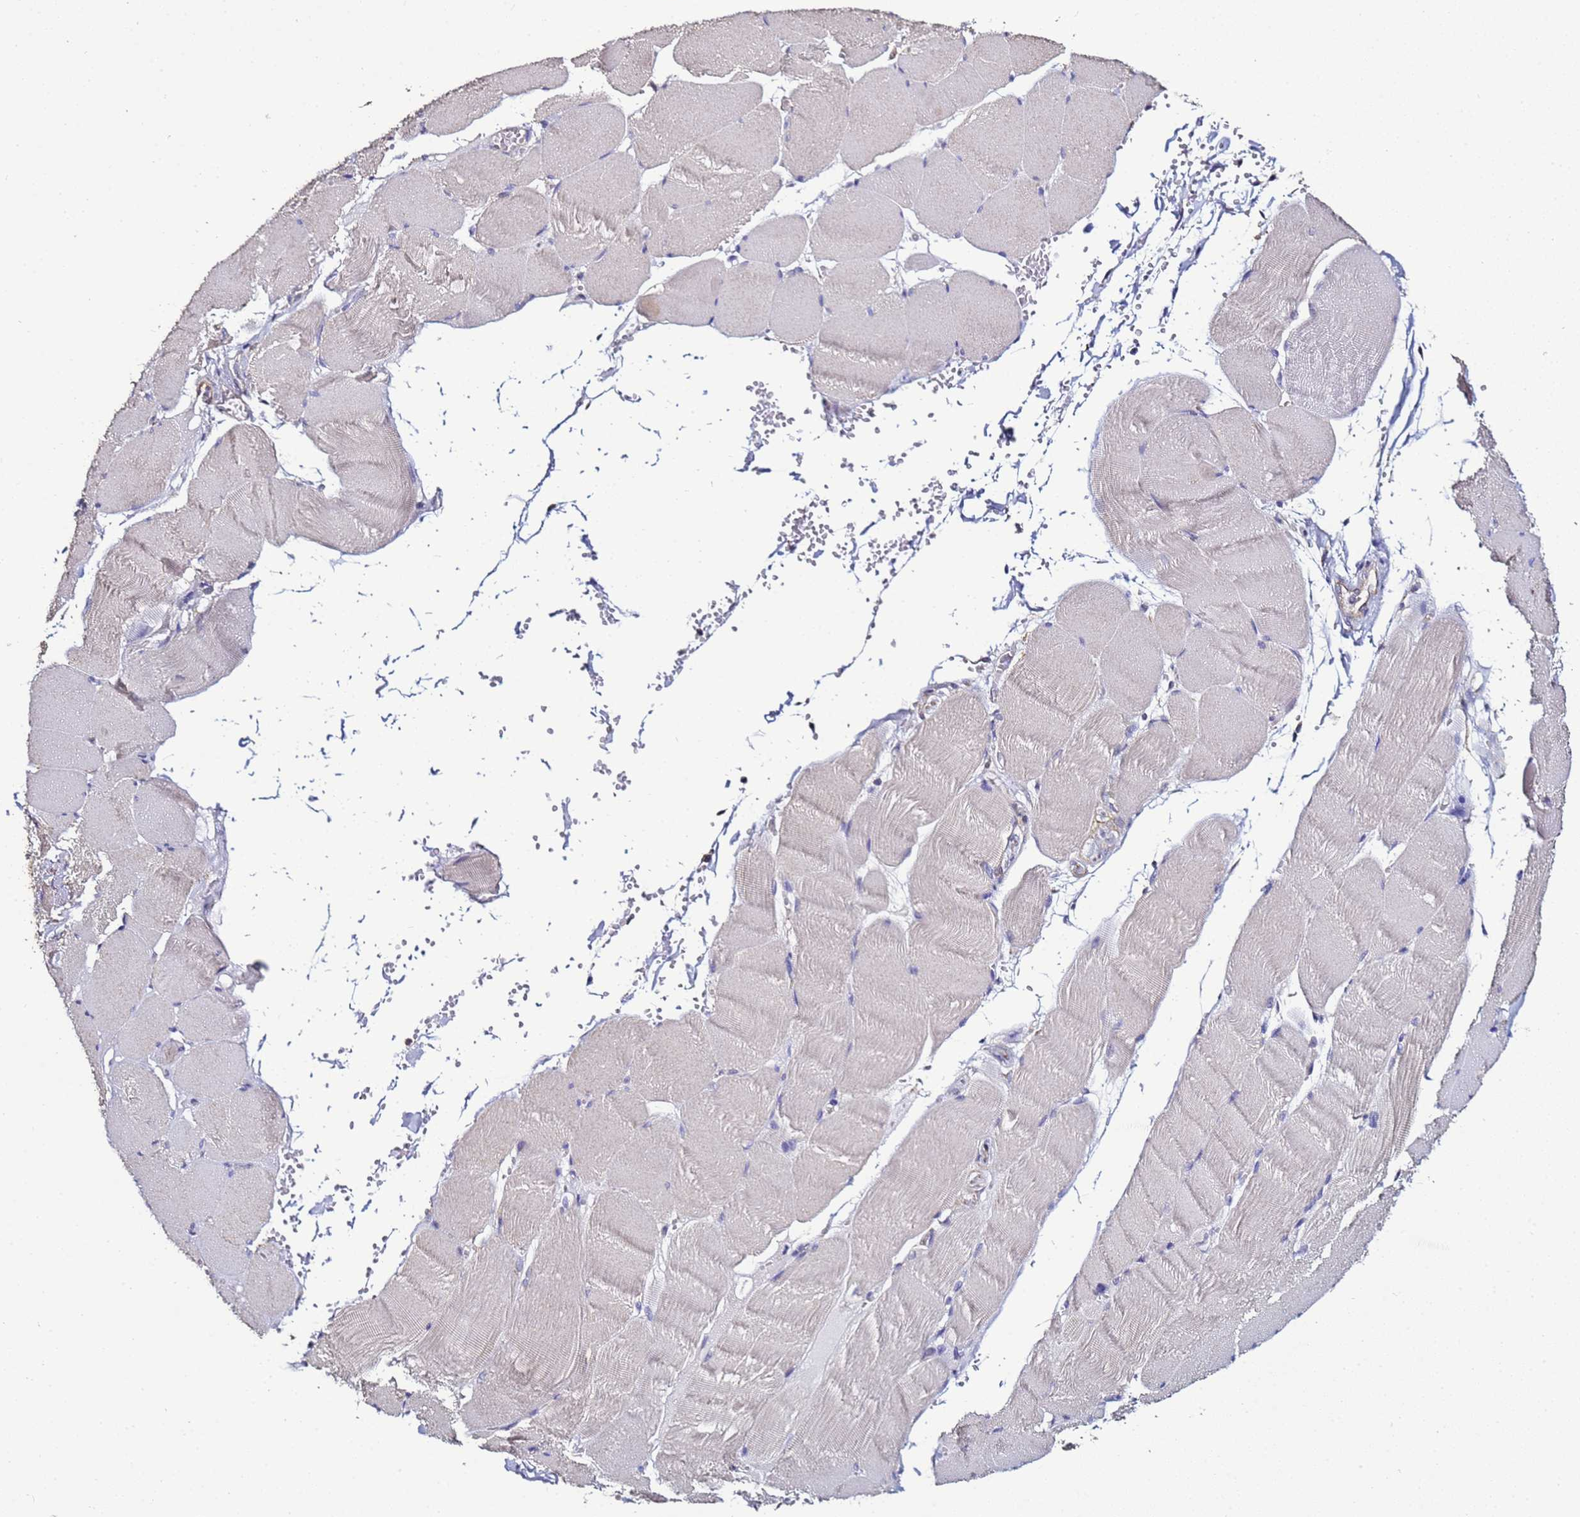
{"staining": {"intensity": "negative", "quantity": "none", "location": "none"}, "tissue": "adipose tissue", "cell_type": "Adipocytes", "image_type": "normal", "snomed": [{"axis": "morphology", "description": "Normal tissue, NOS"}, {"axis": "topography", "description": "Skeletal muscle"}, {"axis": "topography", "description": "Peripheral nerve tissue"}], "caption": "Micrograph shows no significant protein staining in adipocytes of benign adipose tissue. (Stains: DAB IHC with hematoxylin counter stain, Microscopy: brightfield microscopy at high magnification).", "gene": "ENOPH1", "patient": {"sex": "female", "age": 55}}